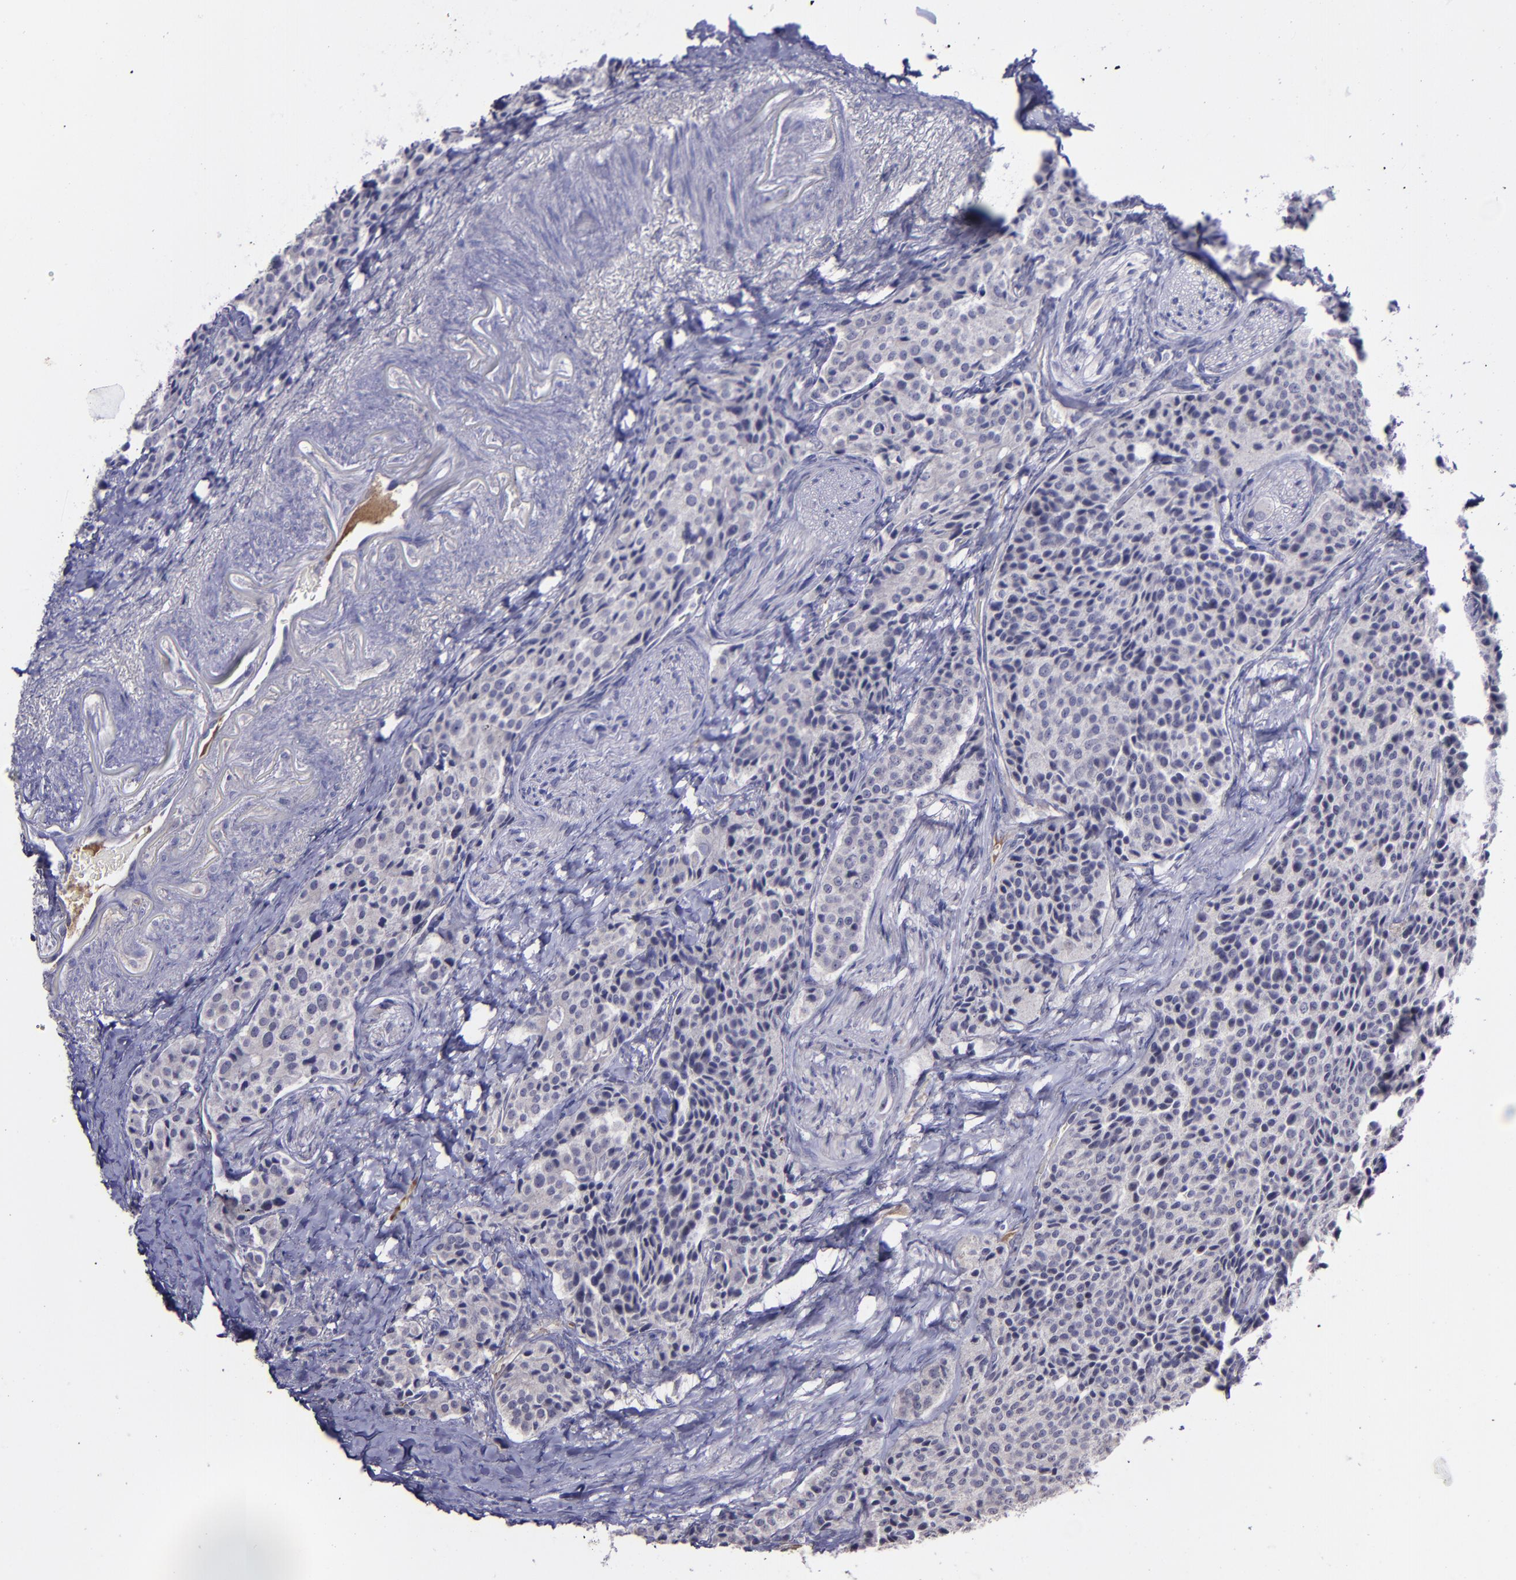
{"staining": {"intensity": "negative", "quantity": "none", "location": "none"}, "tissue": "carcinoid", "cell_type": "Tumor cells", "image_type": "cancer", "snomed": [{"axis": "morphology", "description": "Carcinoid, malignant, NOS"}, {"axis": "topography", "description": "Colon"}], "caption": "This is a histopathology image of immunohistochemistry (IHC) staining of carcinoid, which shows no positivity in tumor cells.", "gene": "MASP1", "patient": {"sex": "female", "age": 61}}